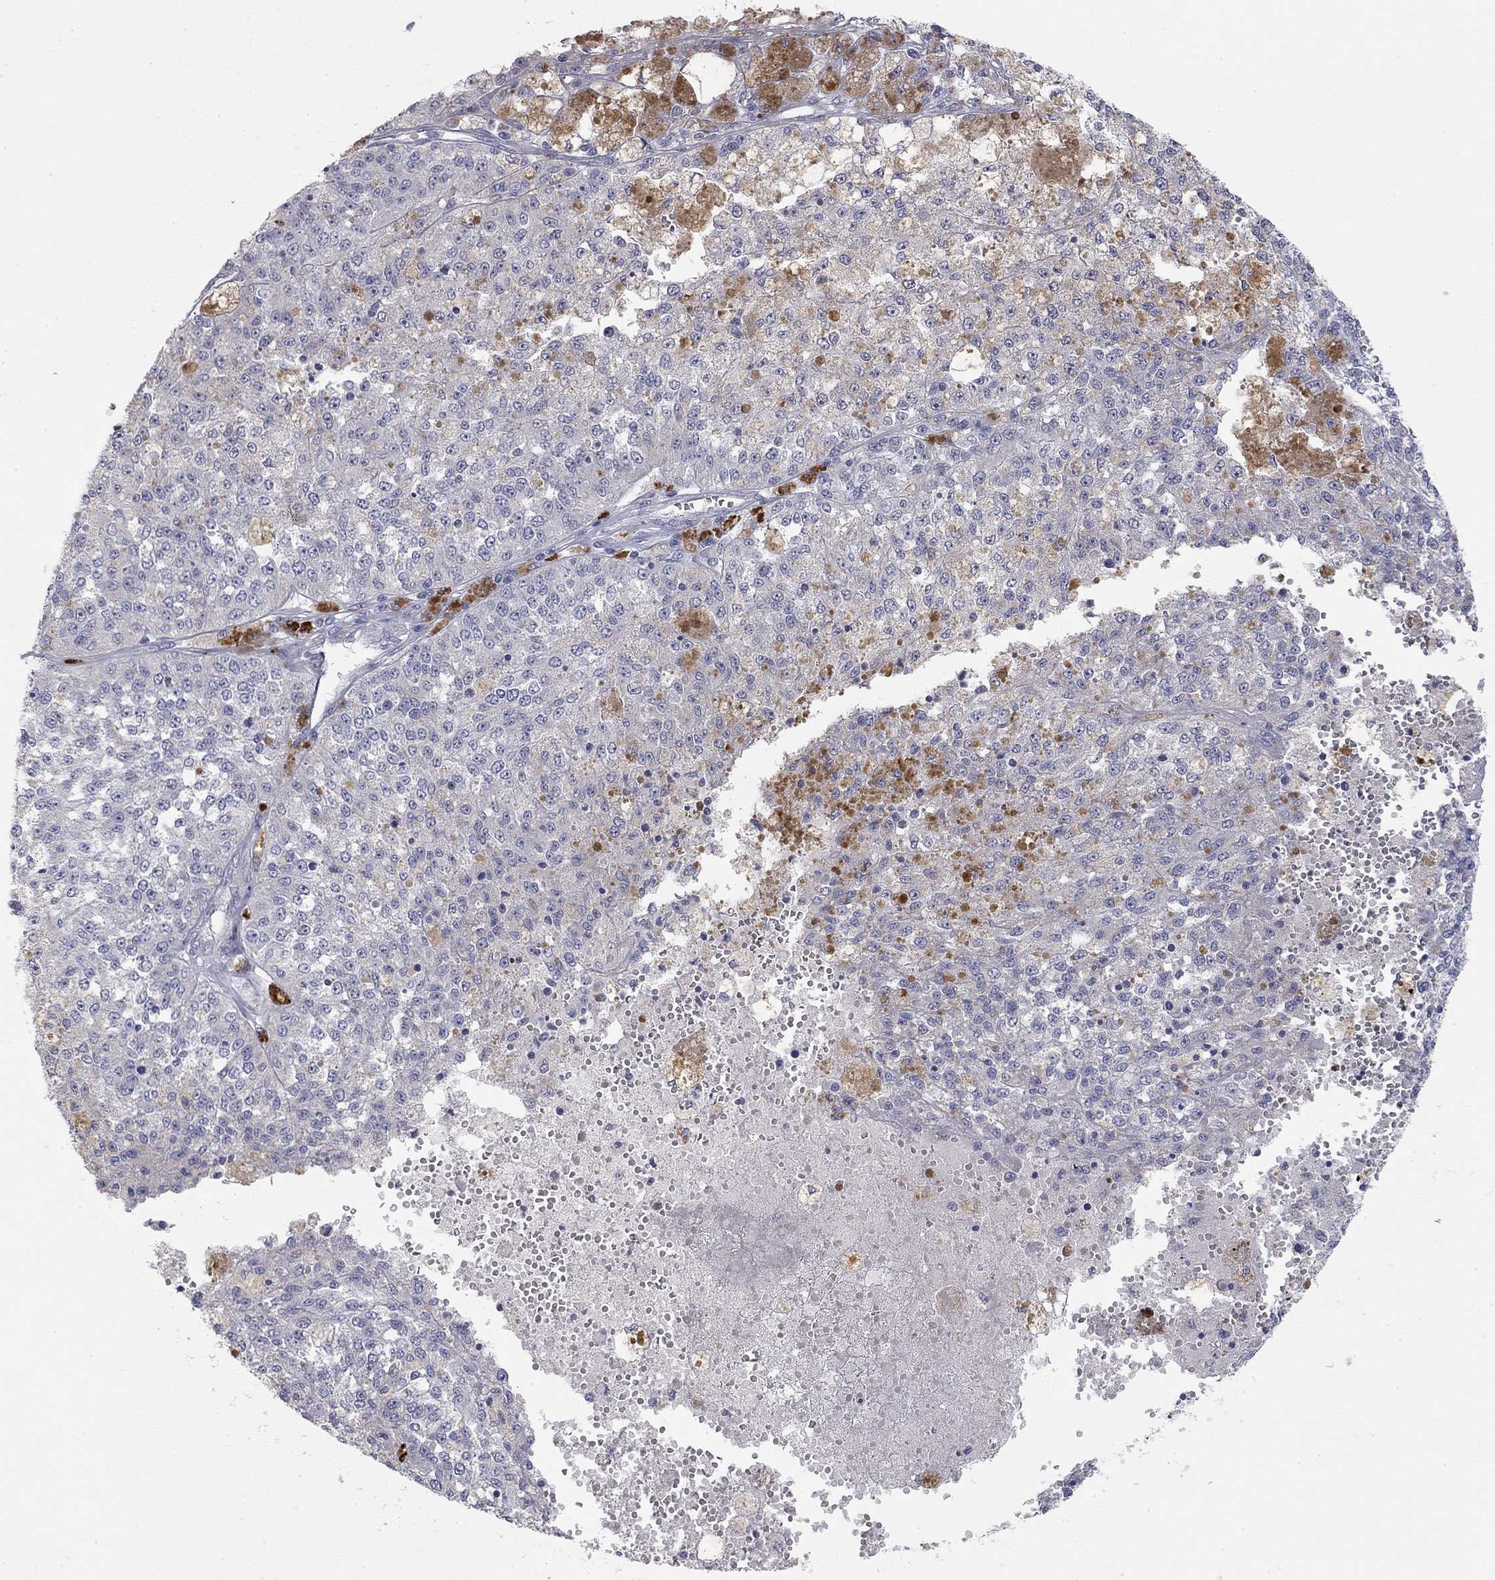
{"staining": {"intensity": "negative", "quantity": "none", "location": "none"}, "tissue": "melanoma", "cell_type": "Tumor cells", "image_type": "cancer", "snomed": [{"axis": "morphology", "description": "Malignant melanoma, Metastatic site"}, {"axis": "topography", "description": "Lymph node"}], "caption": "Immunohistochemistry of melanoma exhibits no positivity in tumor cells.", "gene": "PAPSS2", "patient": {"sex": "female", "age": 64}}